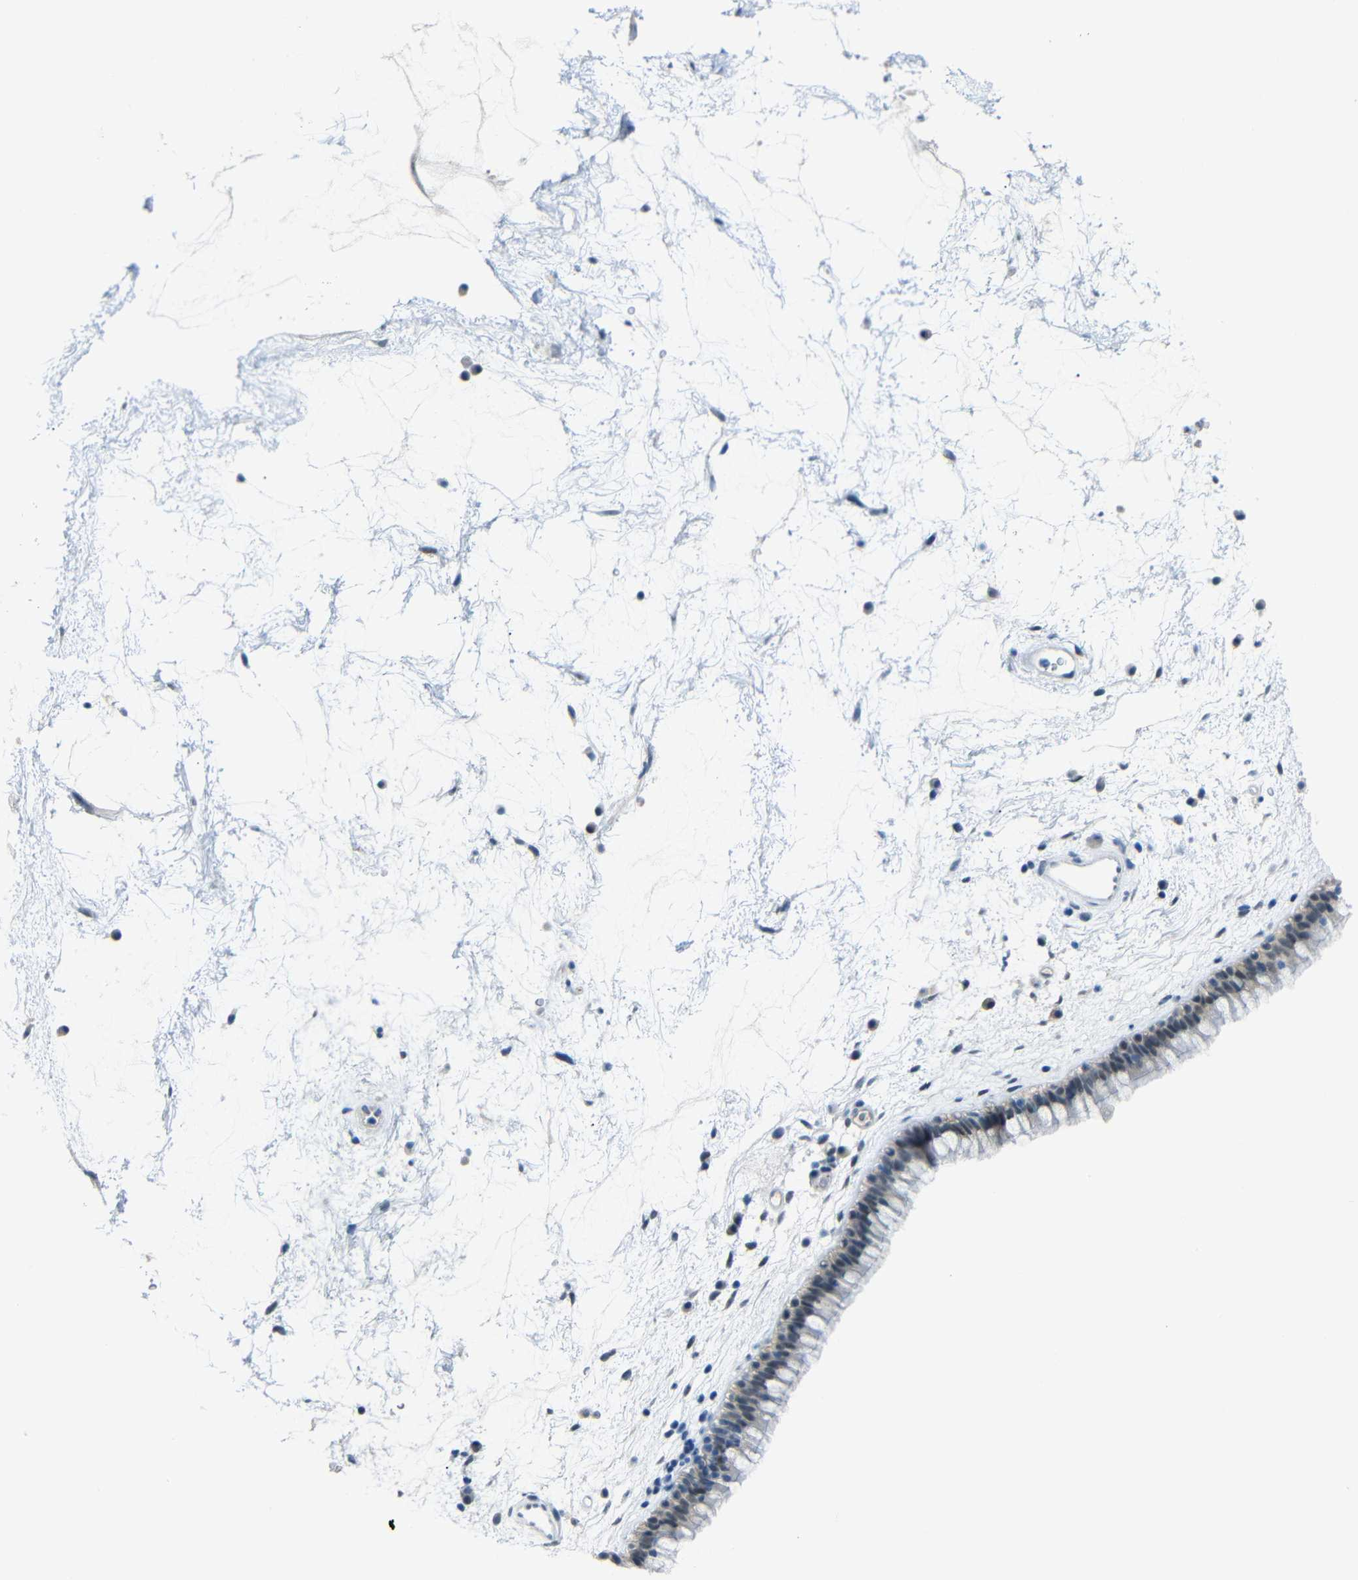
{"staining": {"intensity": "strong", "quantity": "<25%", "location": "nuclear"}, "tissue": "nasopharynx", "cell_type": "Respiratory epithelial cells", "image_type": "normal", "snomed": [{"axis": "morphology", "description": "Normal tissue, NOS"}, {"axis": "morphology", "description": "Inflammation, NOS"}, {"axis": "topography", "description": "Nasopharynx"}], "caption": "Immunohistochemistry (IHC) image of benign nasopharynx: human nasopharynx stained using IHC demonstrates medium levels of strong protein expression localized specifically in the nuclear of respiratory epithelial cells, appearing as a nuclear brown color.", "gene": "GPR158", "patient": {"sex": "male", "age": 48}}